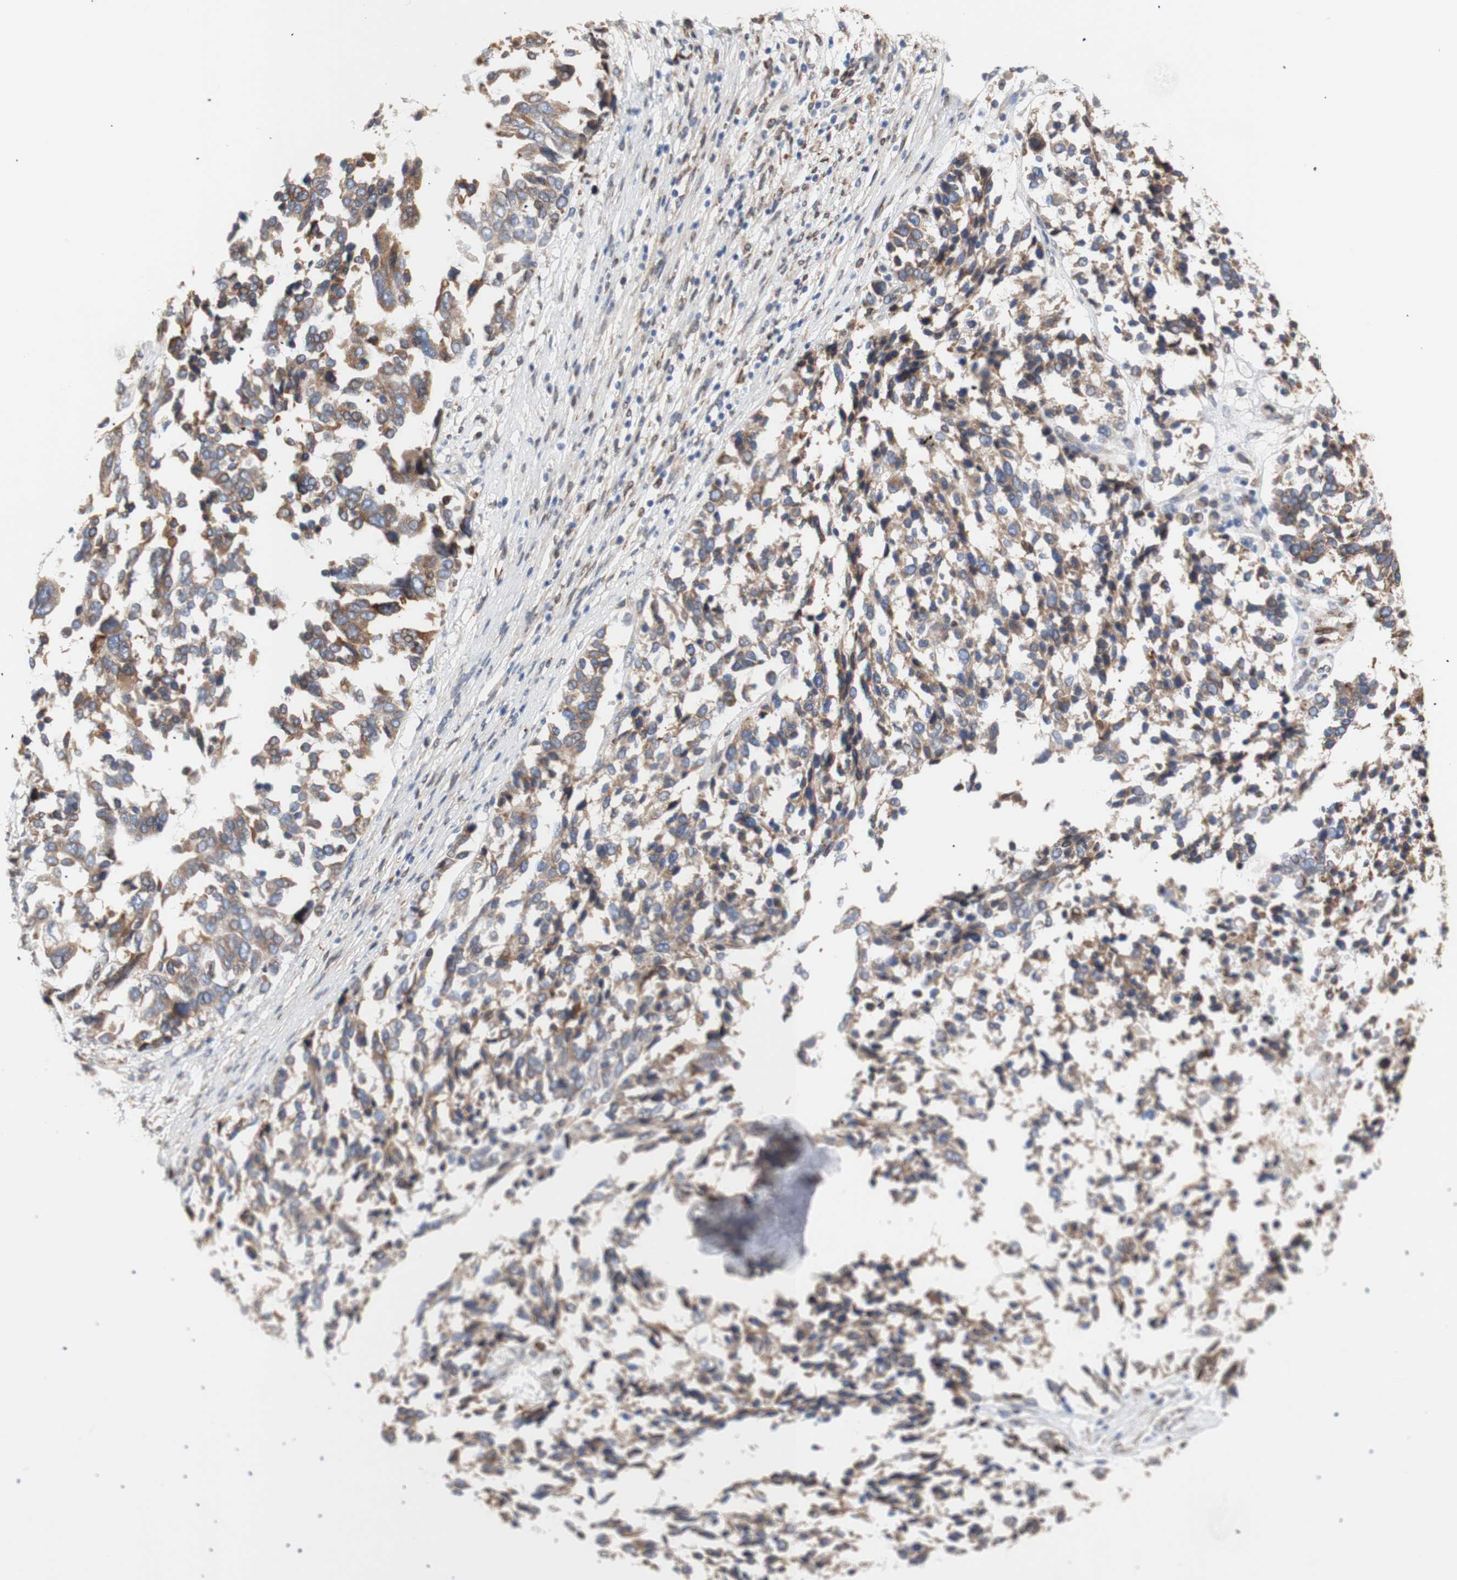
{"staining": {"intensity": "moderate", "quantity": ">75%", "location": "cytoplasmic/membranous"}, "tissue": "ovarian cancer", "cell_type": "Tumor cells", "image_type": "cancer", "snomed": [{"axis": "morphology", "description": "Cystadenocarcinoma, serous, NOS"}, {"axis": "topography", "description": "Ovary"}], "caption": "Moderate cytoplasmic/membranous staining is seen in about >75% of tumor cells in serous cystadenocarcinoma (ovarian). (Stains: DAB (3,3'-diaminobenzidine) in brown, nuclei in blue, Microscopy: brightfield microscopy at high magnification).", "gene": "ERLIN1", "patient": {"sex": "female", "age": 44}}